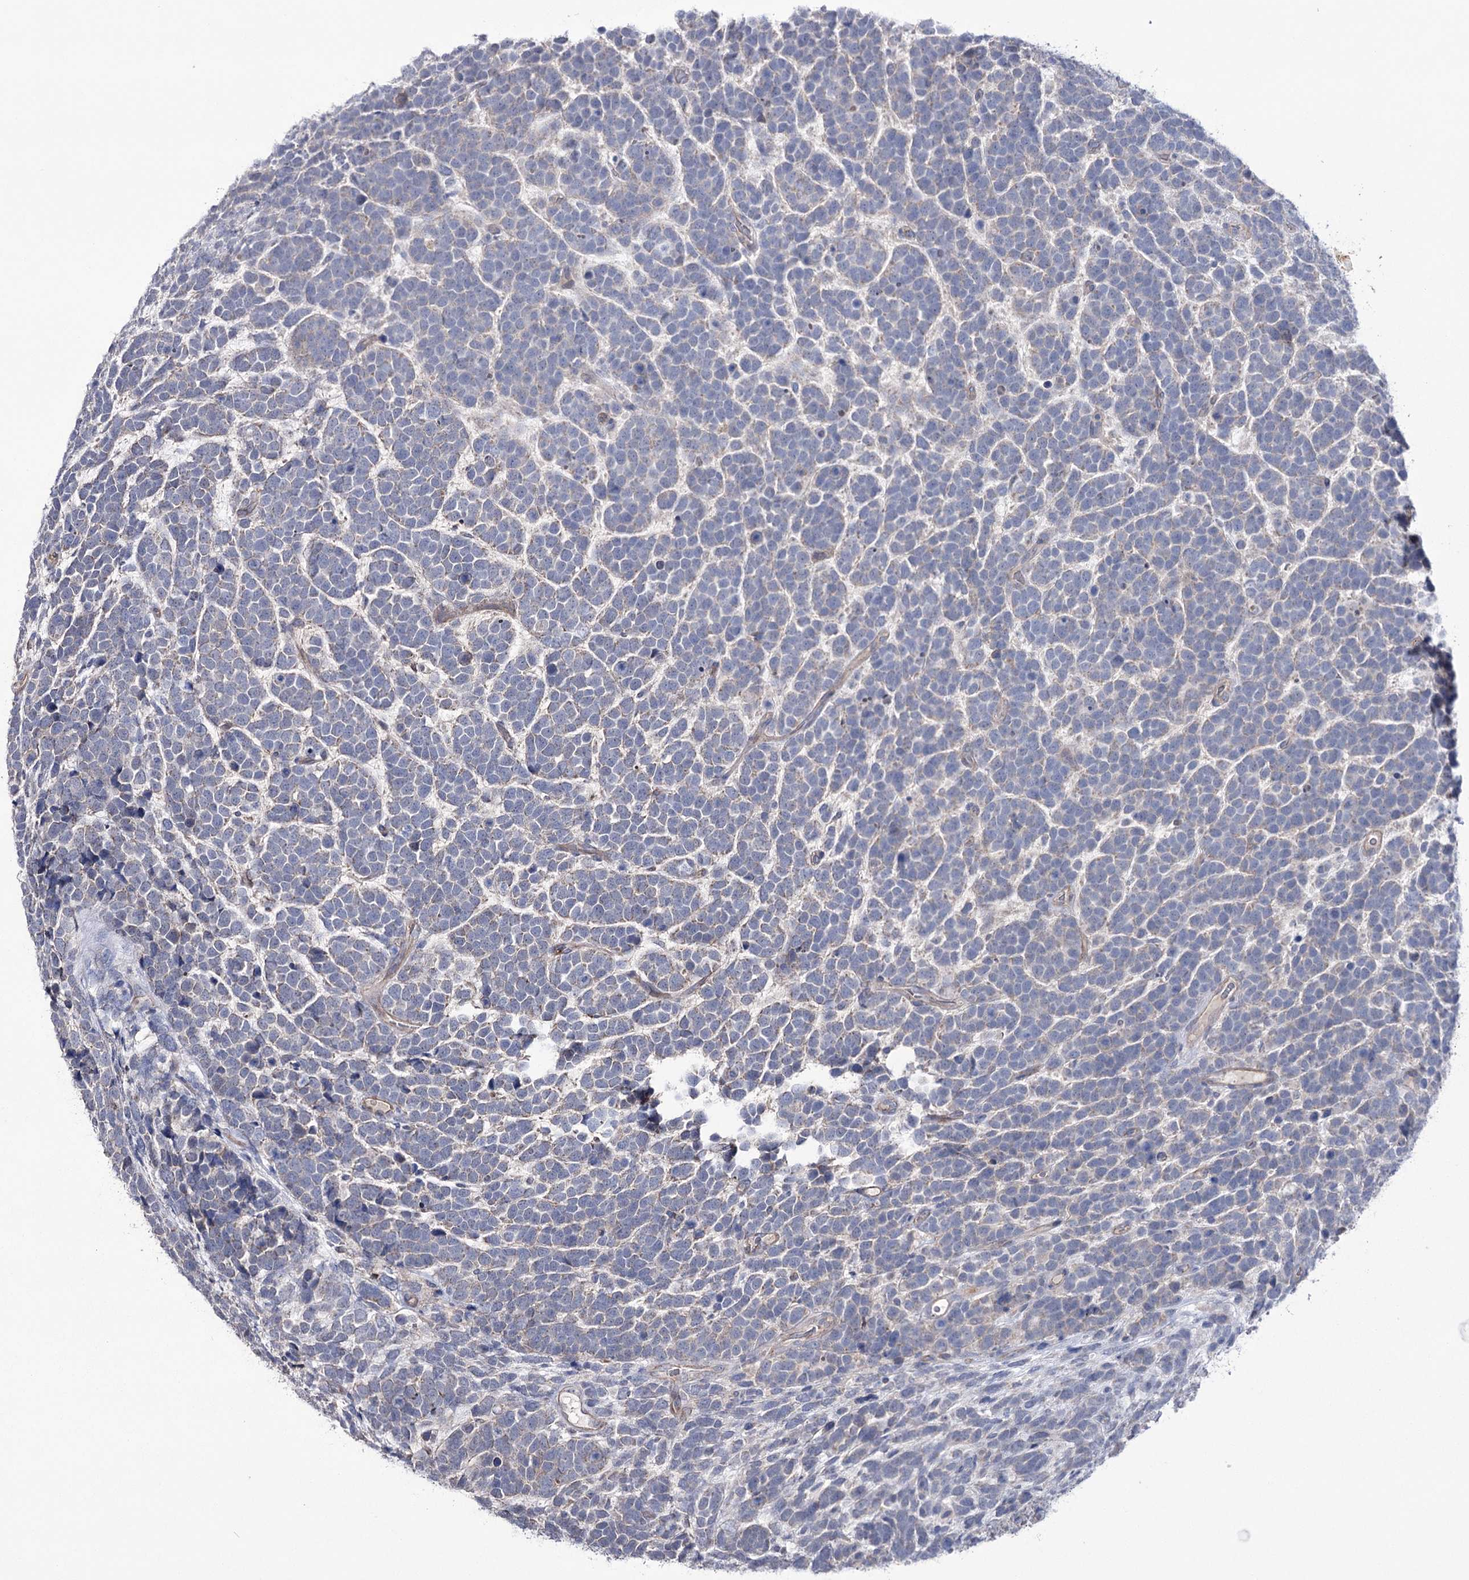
{"staining": {"intensity": "negative", "quantity": "none", "location": "none"}, "tissue": "urothelial cancer", "cell_type": "Tumor cells", "image_type": "cancer", "snomed": [{"axis": "morphology", "description": "Urothelial carcinoma, High grade"}, {"axis": "topography", "description": "Urinary bladder"}], "caption": "Tumor cells show no significant expression in urothelial cancer.", "gene": "TRIM71", "patient": {"sex": "female", "age": 82}}